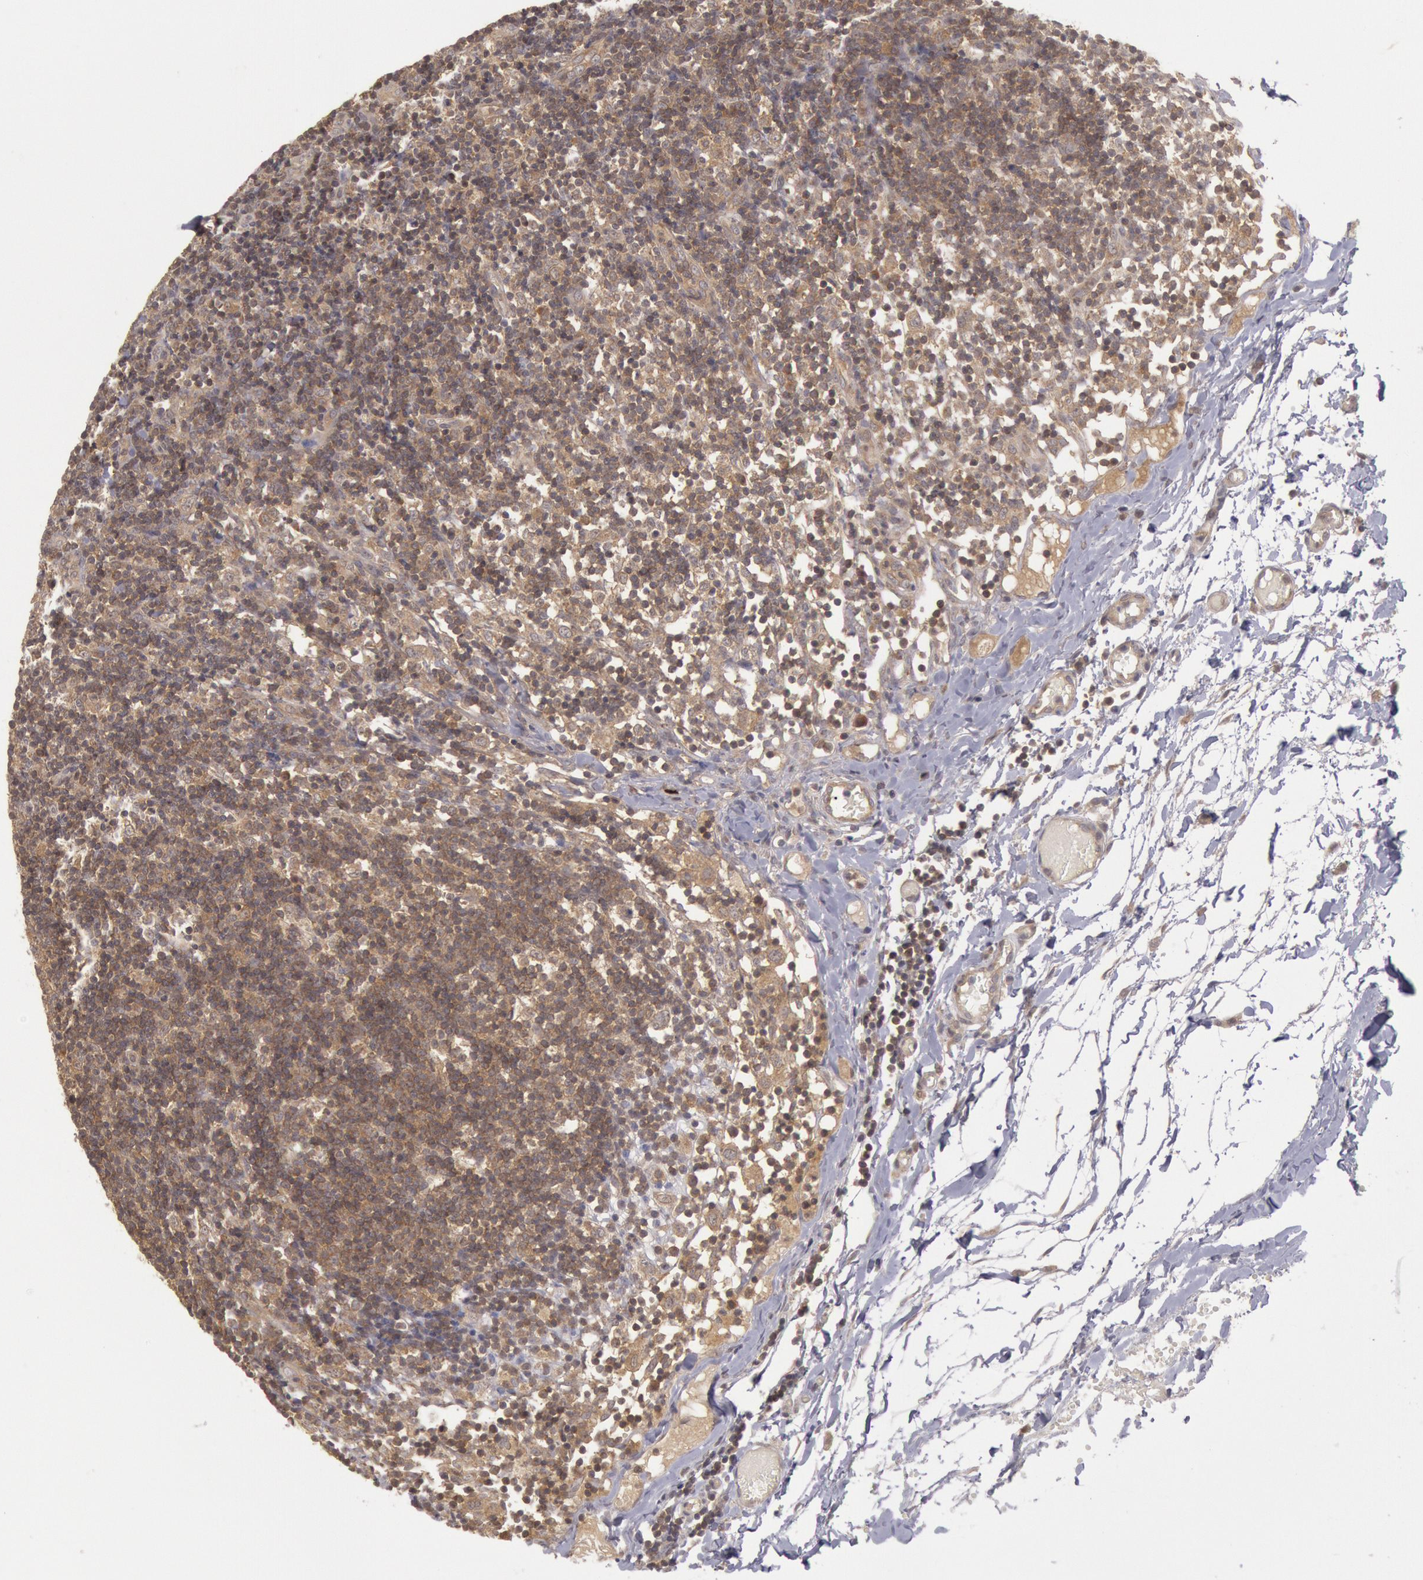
{"staining": {"intensity": "moderate", "quantity": ">75%", "location": "cytoplasmic/membranous"}, "tissue": "lymph node", "cell_type": "Germinal center cells", "image_type": "normal", "snomed": [{"axis": "morphology", "description": "Normal tissue, NOS"}, {"axis": "morphology", "description": "Inflammation, NOS"}, {"axis": "topography", "description": "Lymph node"}, {"axis": "topography", "description": "Salivary gland"}], "caption": "Germinal center cells demonstrate medium levels of moderate cytoplasmic/membranous positivity in approximately >75% of cells in normal lymph node. (DAB (3,3'-diaminobenzidine) IHC, brown staining for protein, blue staining for nuclei).", "gene": "BRAF", "patient": {"sex": "male", "age": 3}}